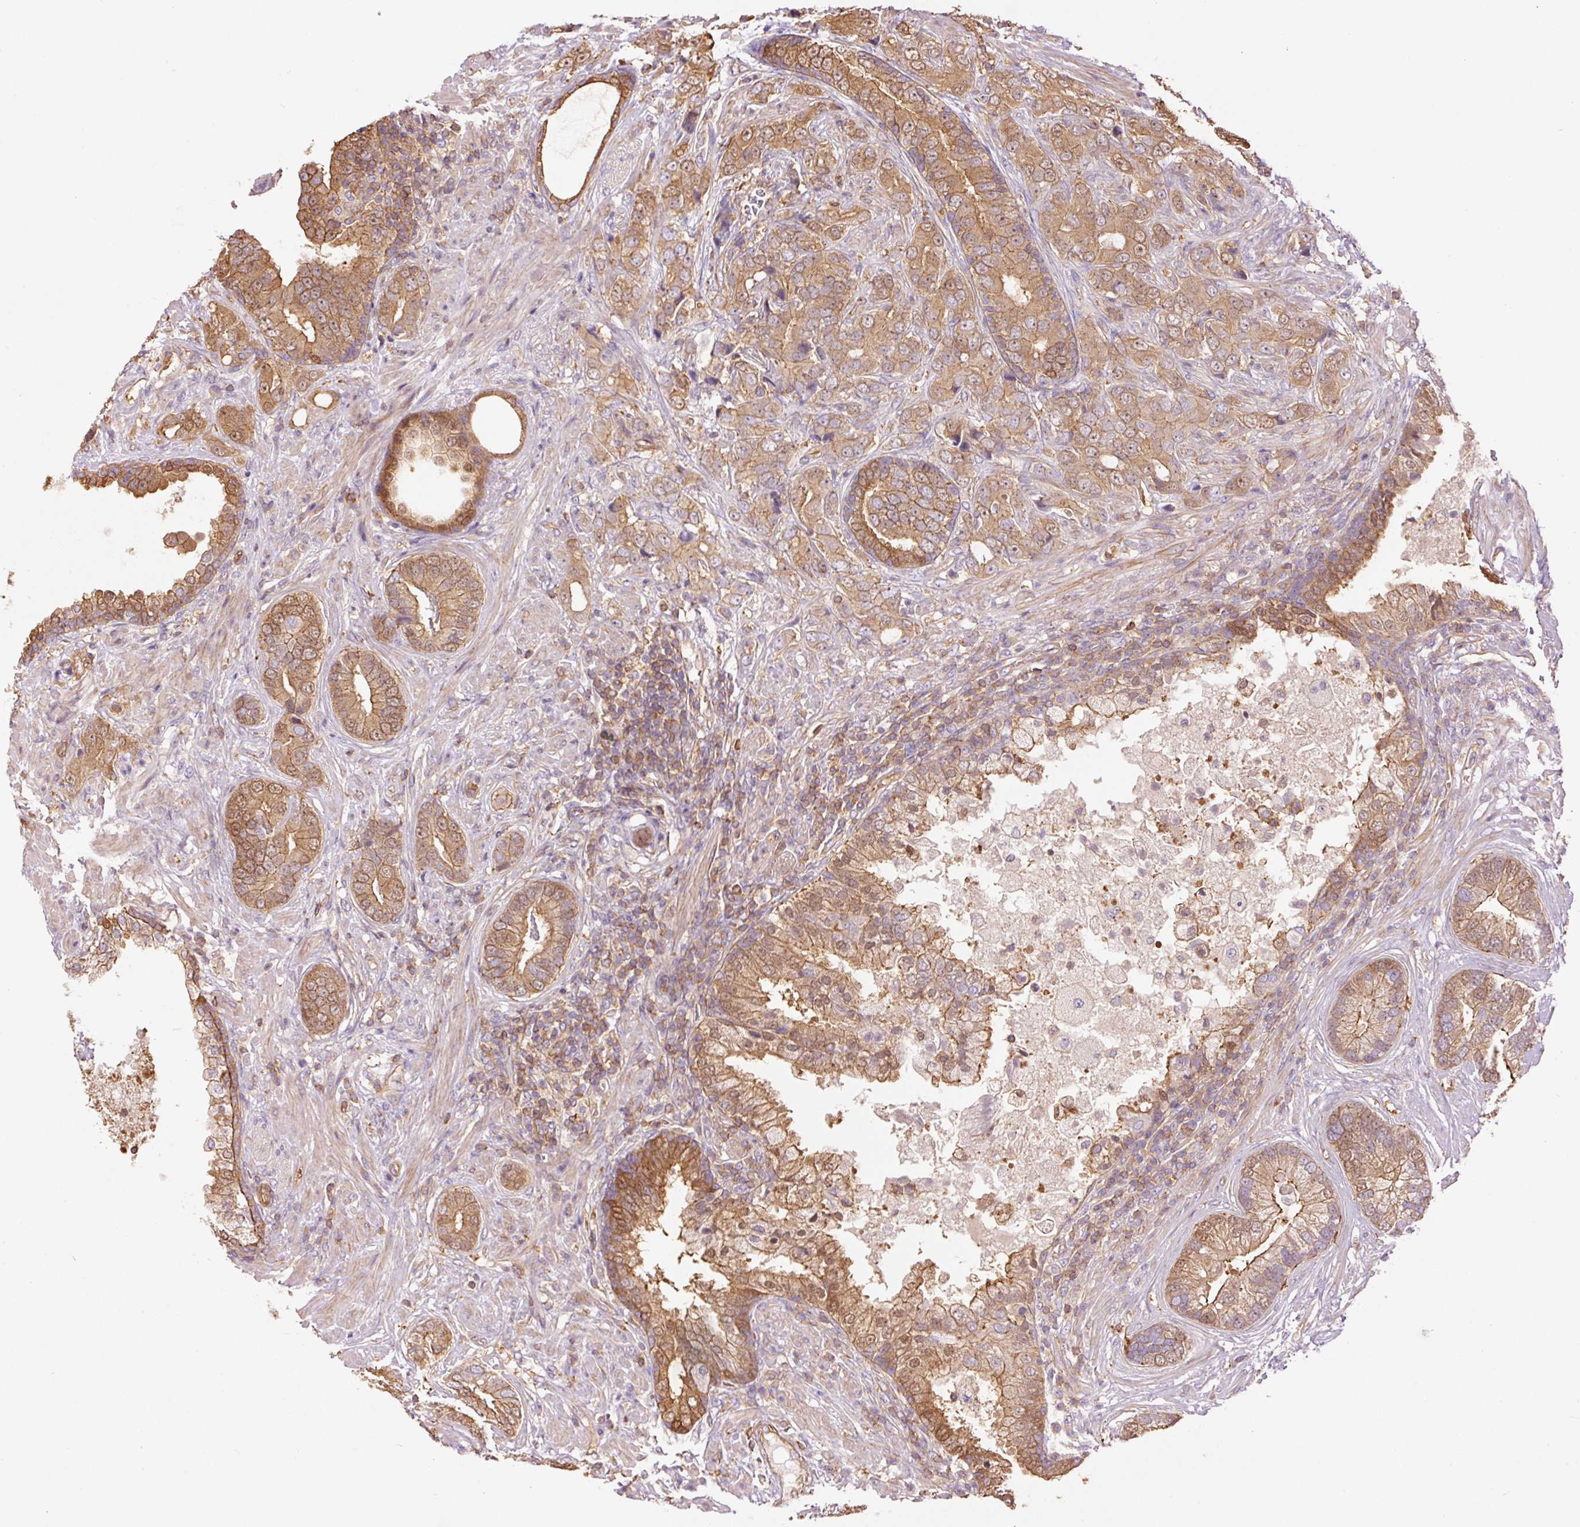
{"staining": {"intensity": "moderate", "quantity": ">75%", "location": "cytoplasmic/membranous,nuclear"}, "tissue": "prostate cancer", "cell_type": "Tumor cells", "image_type": "cancer", "snomed": [{"axis": "morphology", "description": "Adenocarcinoma, High grade"}, {"axis": "topography", "description": "Prostate"}], "caption": "Immunohistochemical staining of human prostate cancer (high-grade adenocarcinoma) shows moderate cytoplasmic/membranous and nuclear protein positivity in about >75% of tumor cells.", "gene": "PPP1R1B", "patient": {"sex": "male", "age": 55}}